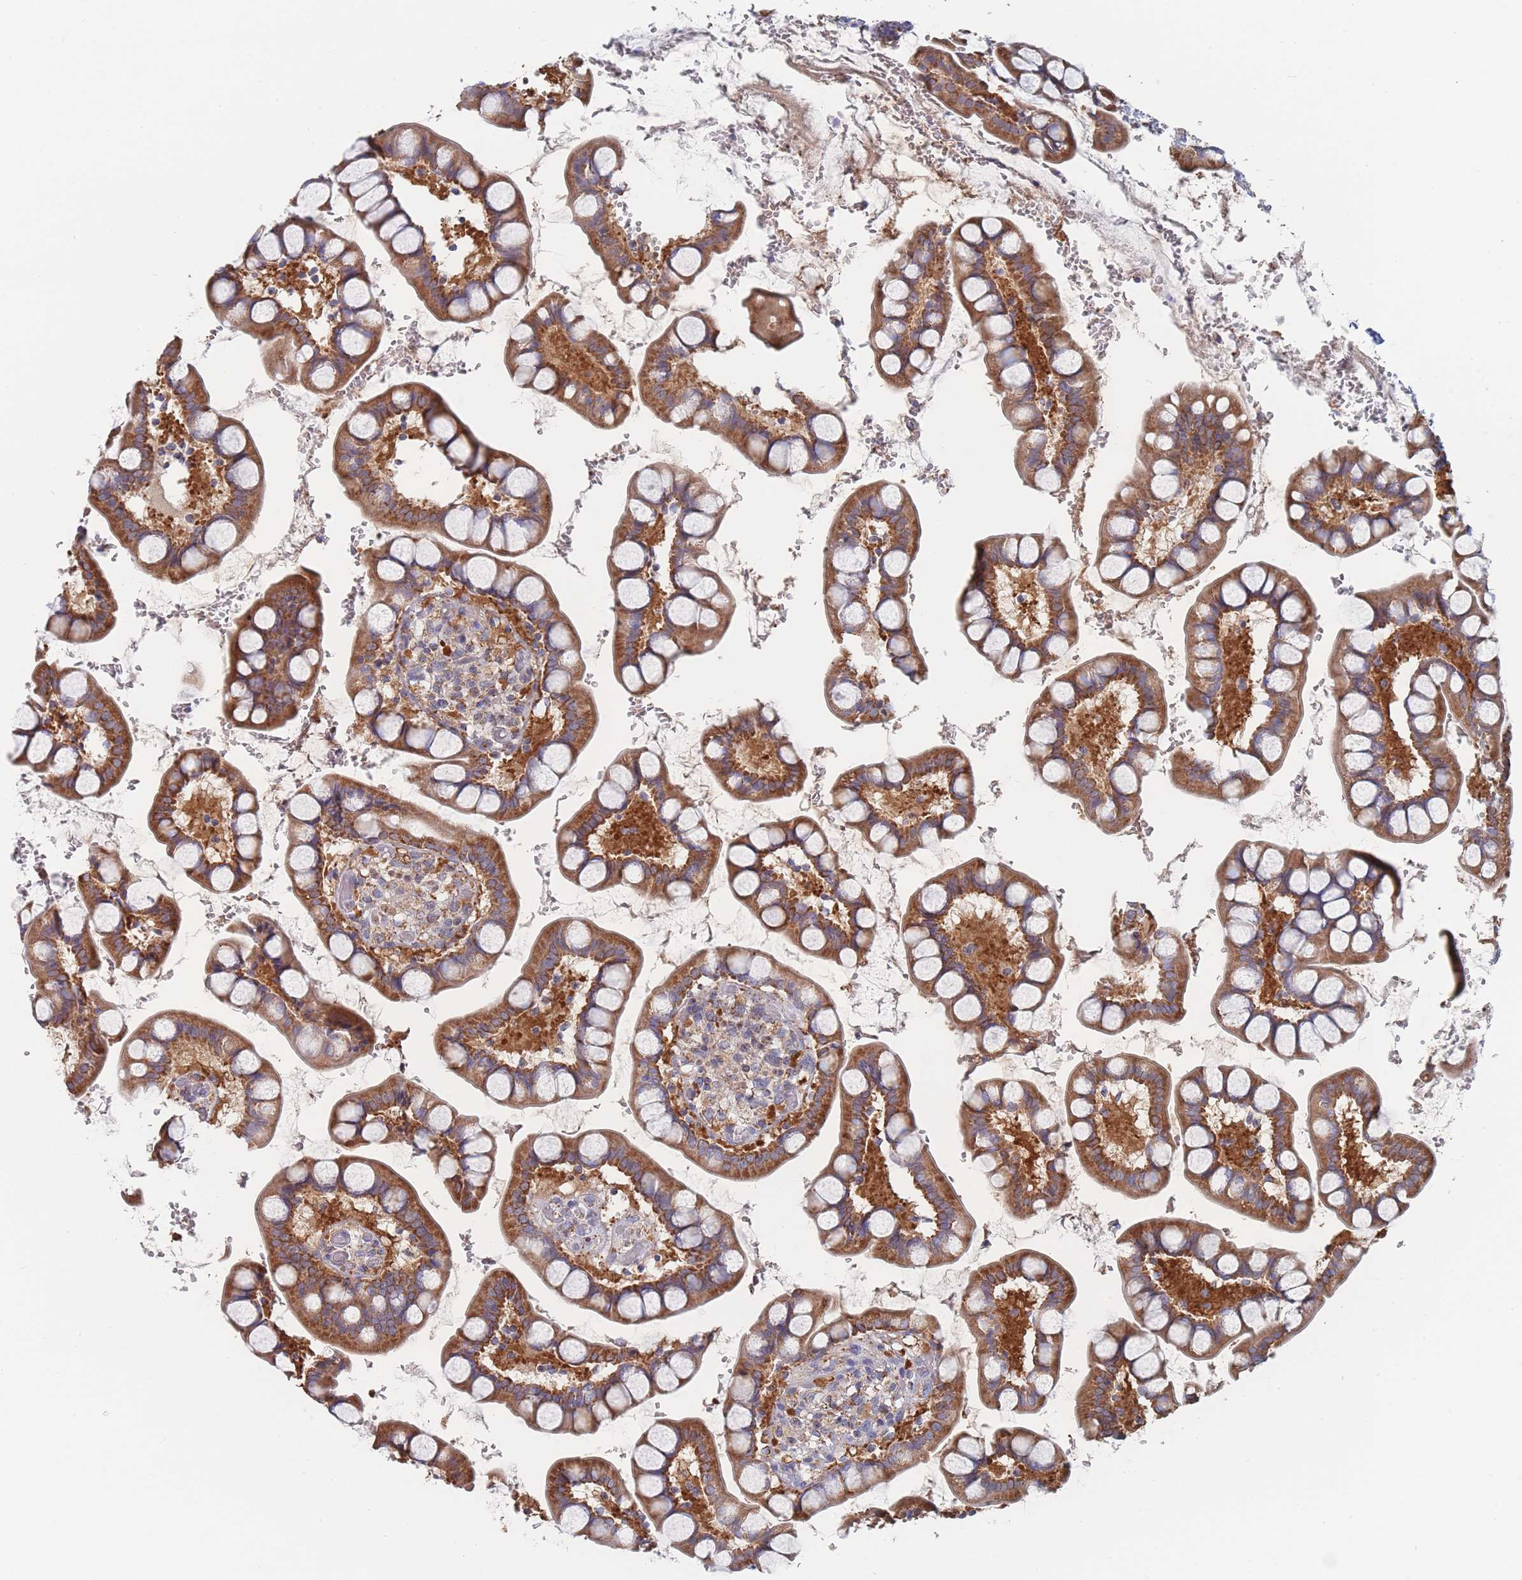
{"staining": {"intensity": "strong", "quantity": ">75%", "location": "cytoplasmic/membranous"}, "tissue": "small intestine", "cell_type": "Glandular cells", "image_type": "normal", "snomed": [{"axis": "morphology", "description": "Normal tissue, NOS"}, {"axis": "topography", "description": "Small intestine"}], "caption": "A brown stain highlights strong cytoplasmic/membranous staining of a protein in glandular cells of normal human small intestine. The protein of interest is stained brown, and the nuclei are stained in blue (DAB IHC with brightfield microscopy, high magnification).", "gene": "IKZF4", "patient": {"sex": "male", "age": 52}}